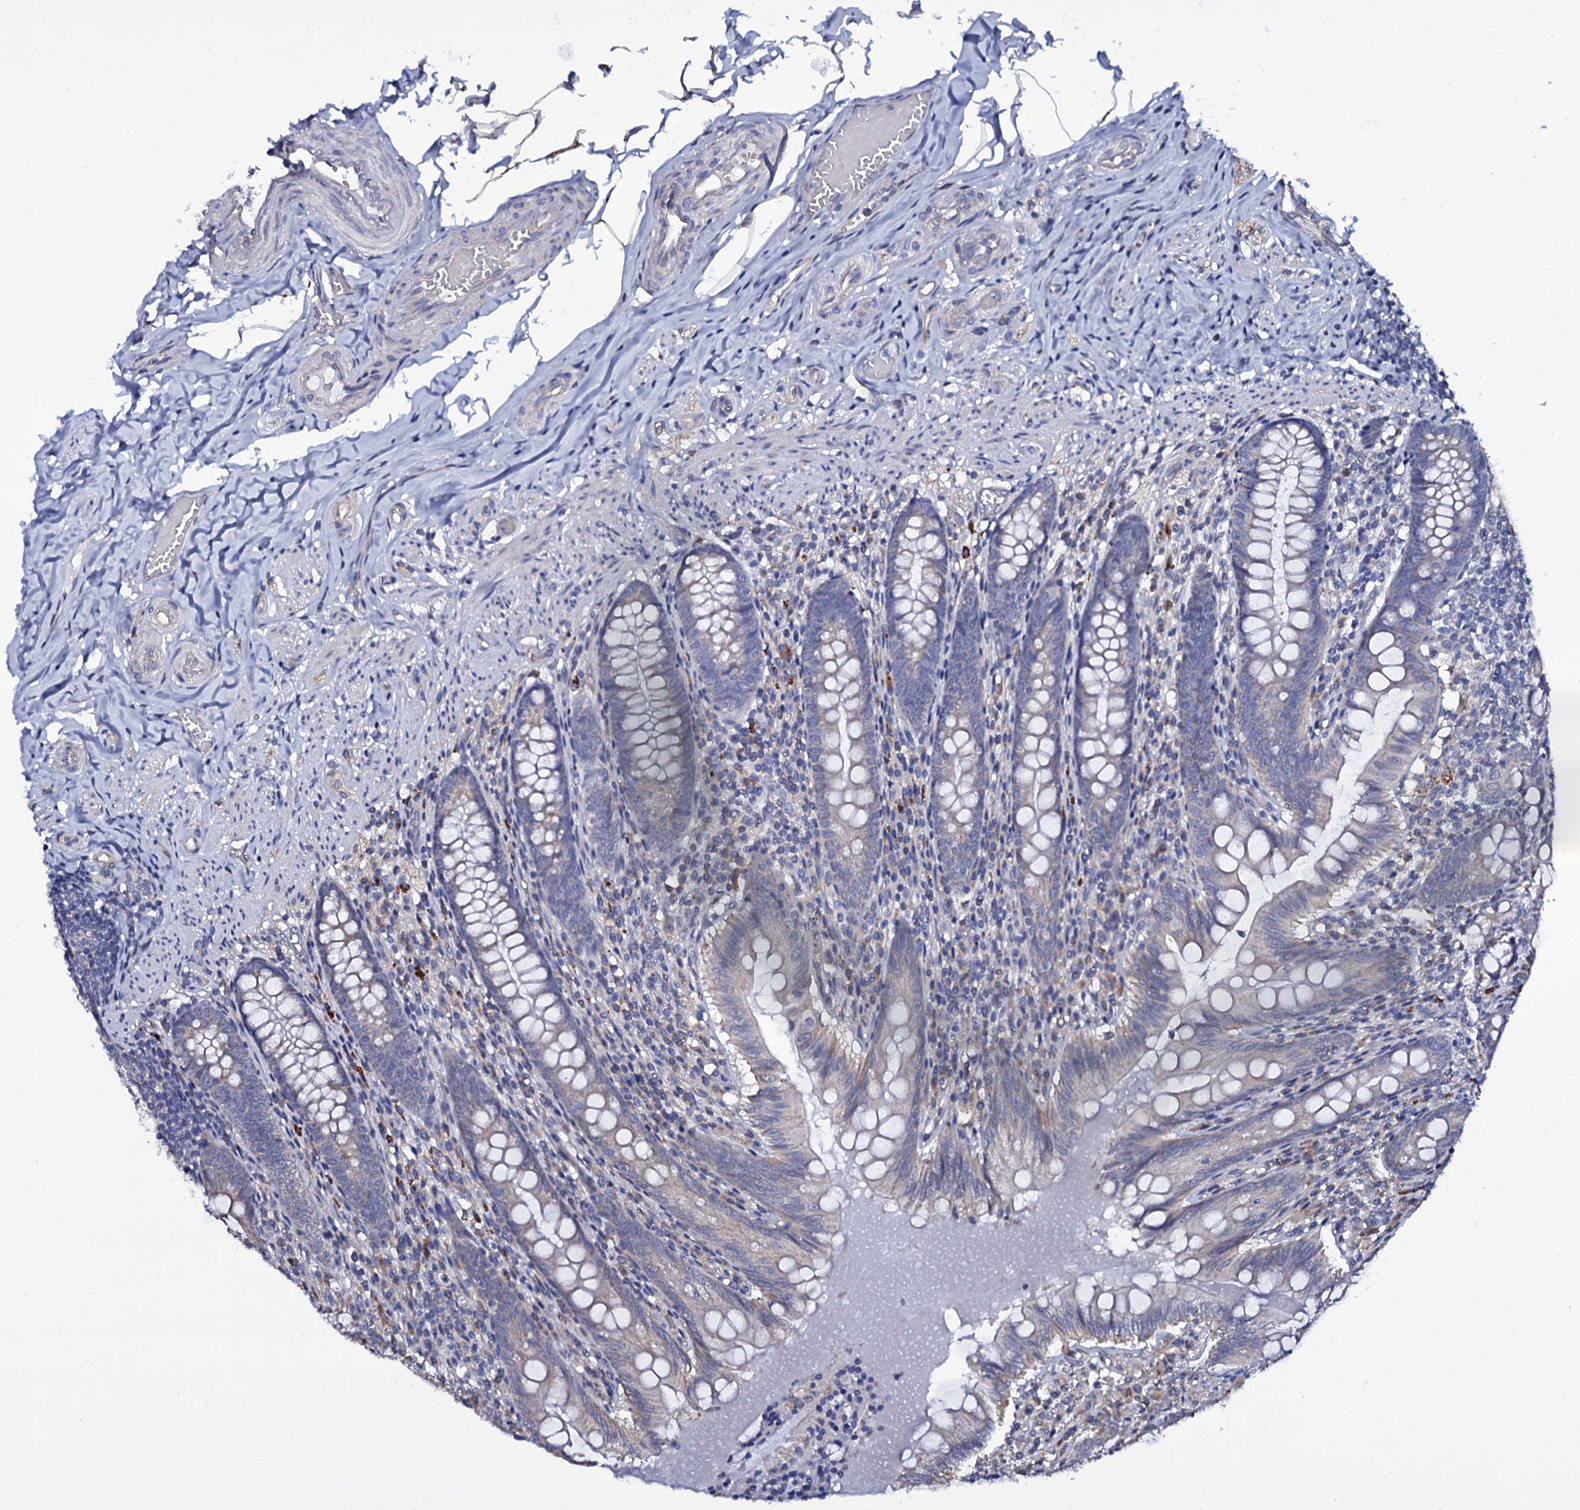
{"staining": {"intensity": "negative", "quantity": "none", "location": "none"}, "tissue": "appendix", "cell_type": "Glandular cells", "image_type": "normal", "snomed": [{"axis": "morphology", "description": "Normal tissue, NOS"}, {"axis": "topography", "description": "Appendix"}], "caption": "A high-resolution photomicrograph shows immunohistochemistry staining of unremarkable appendix, which exhibits no significant staining in glandular cells. (DAB (3,3'-diaminobenzidine) immunohistochemistry (IHC) visualized using brightfield microscopy, high magnification).", "gene": "GAREM1", "patient": {"sex": "male", "age": 55}}